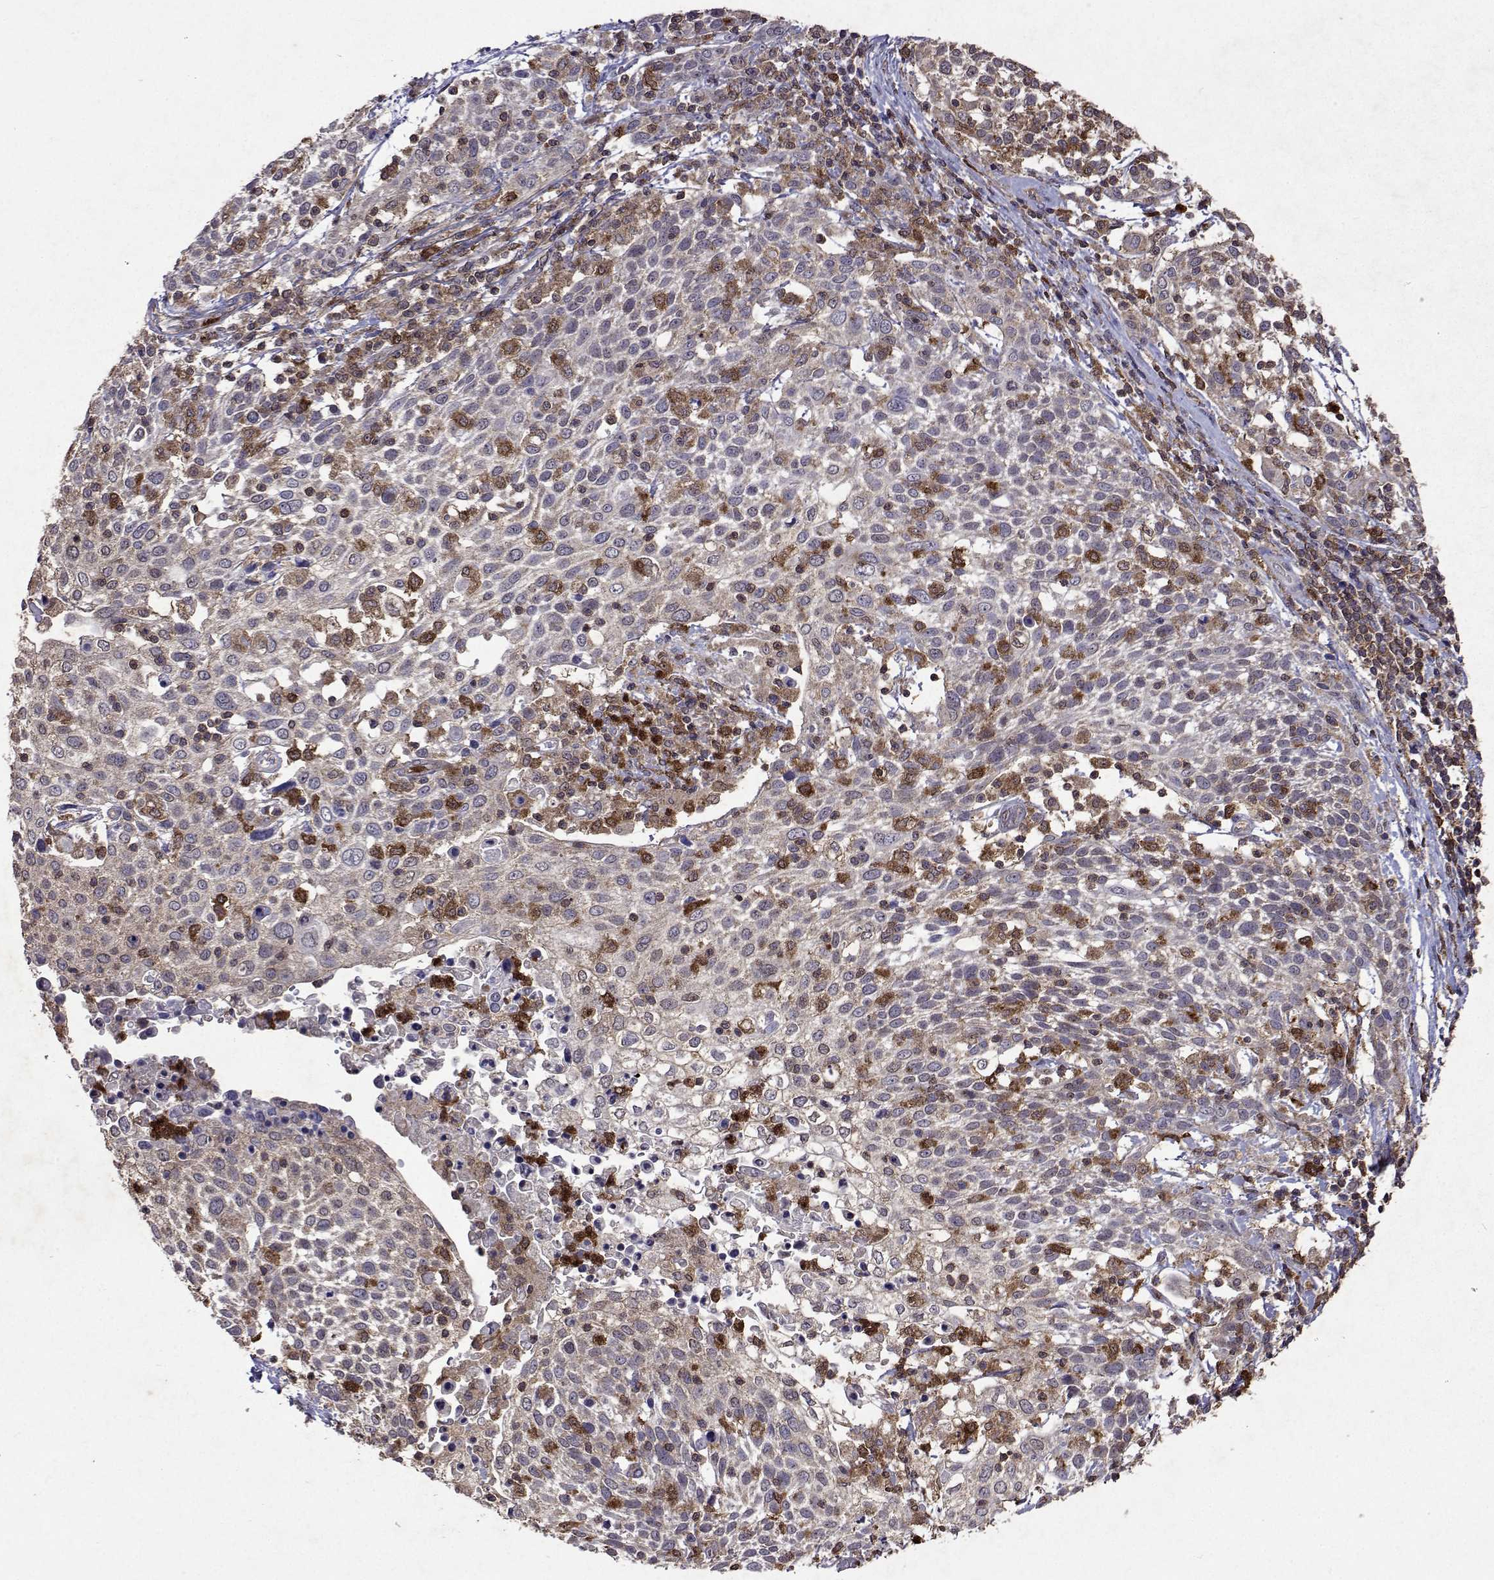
{"staining": {"intensity": "moderate", "quantity": "<25%", "location": "cytoplasmic/membranous"}, "tissue": "cervical cancer", "cell_type": "Tumor cells", "image_type": "cancer", "snomed": [{"axis": "morphology", "description": "Squamous cell carcinoma, NOS"}, {"axis": "topography", "description": "Cervix"}], "caption": "Immunohistochemical staining of human cervical cancer (squamous cell carcinoma) exhibits moderate cytoplasmic/membranous protein staining in about <25% of tumor cells.", "gene": "APAF1", "patient": {"sex": "female", "age": 61}}